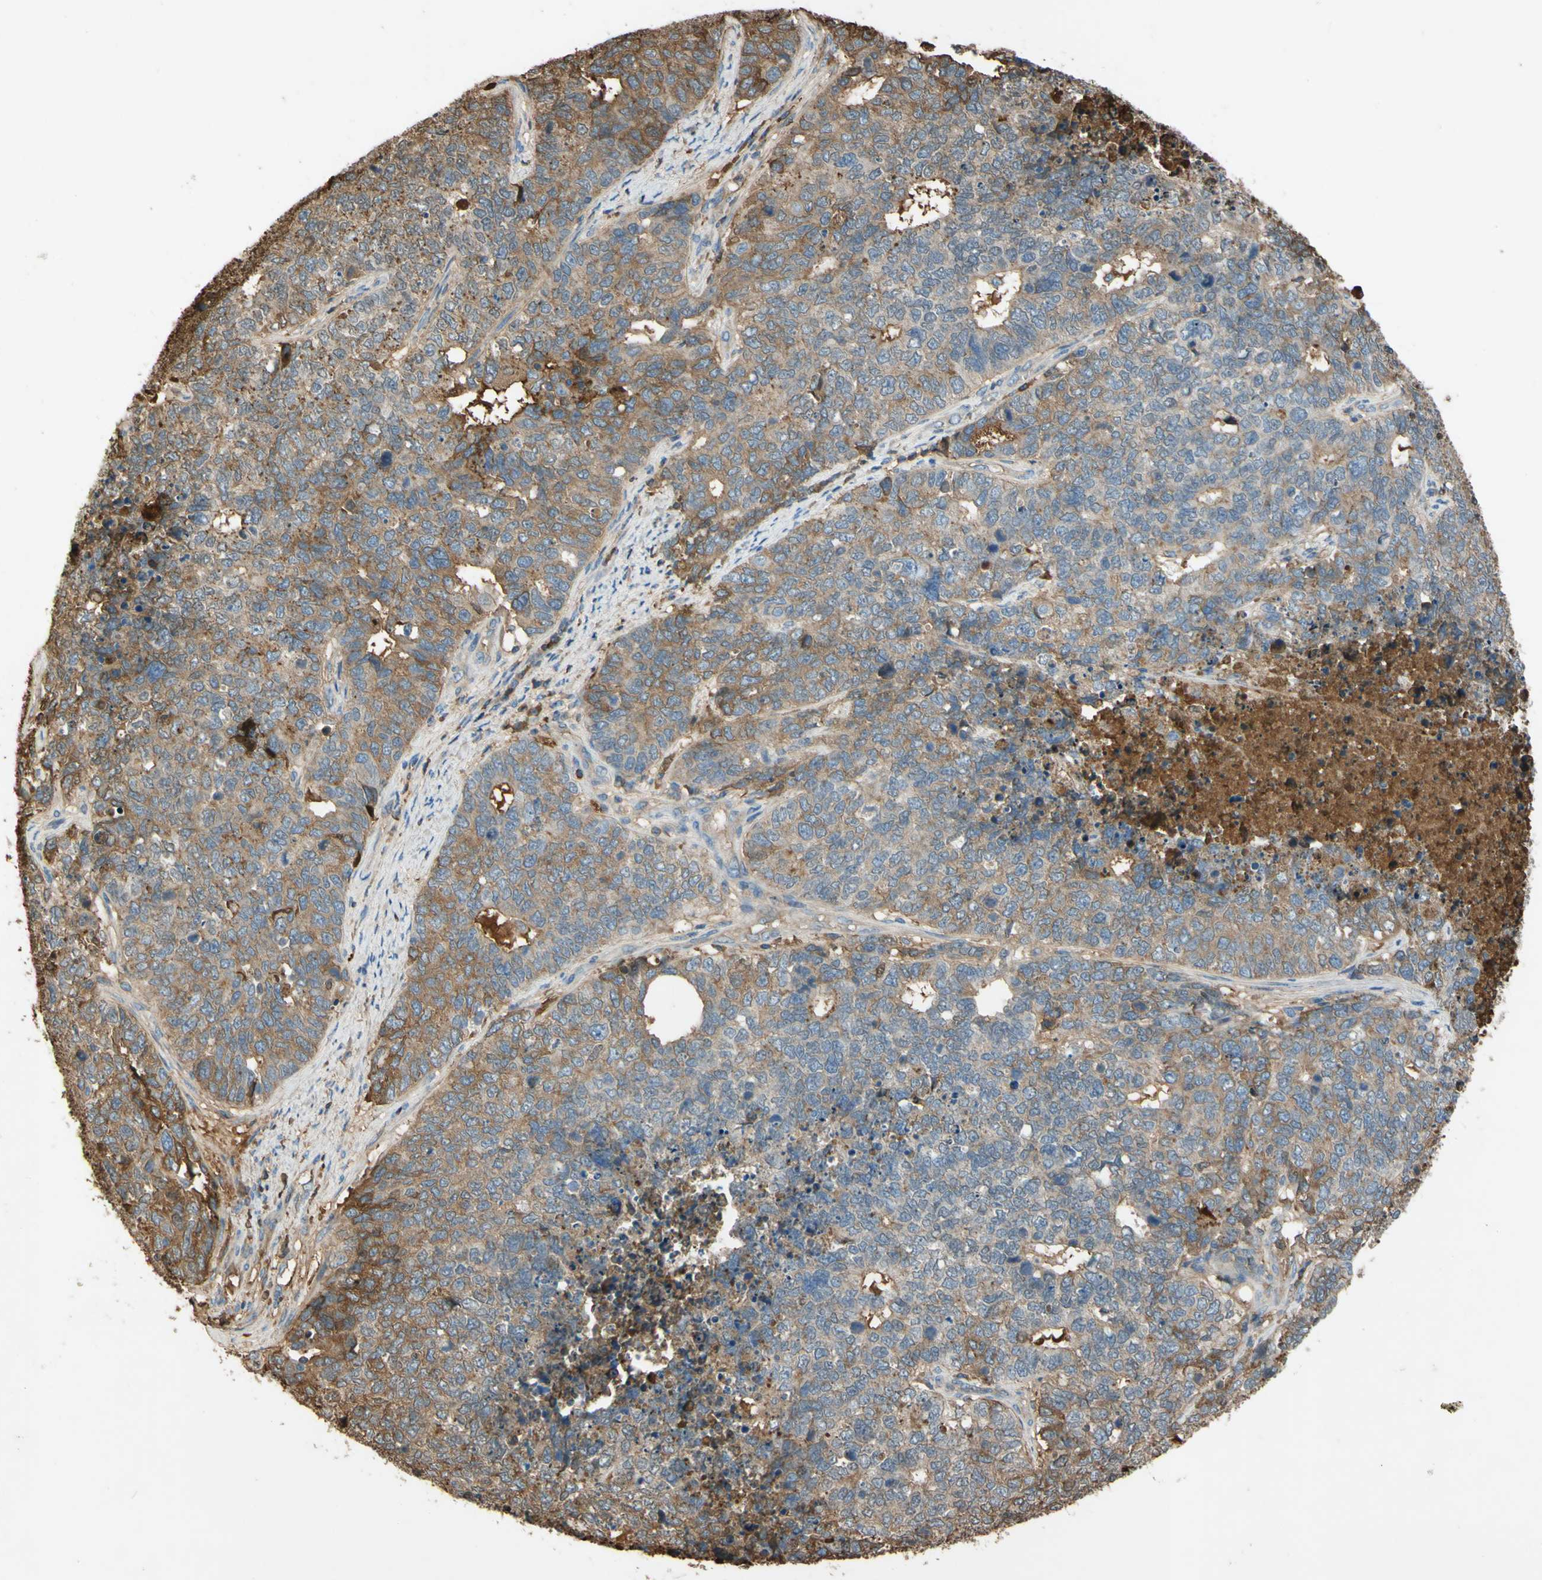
{"staining": {"intensity": "moderate", "quantity": "25%-75%", "location": "cytoplasmic/membranous"}, "tissue": "cervical cancer", "cell_type": "Tumor cells", "image_type": "cancer", "snomed": [{"axis": "morphology", "description": "Squamous cell carcinoma, NOS"}, {"axis": "topography", "description": "Cervix"}], "caption": "Immunohistochemistry (DAB) staining of human squamous cell carcinoma (cervical) reveals moderate cytoplasmic/membranous protein staining in about 25%-75% of tumor cells.", "gene": "TIMP2", "patient": {"sex": "female", "age": 63}}